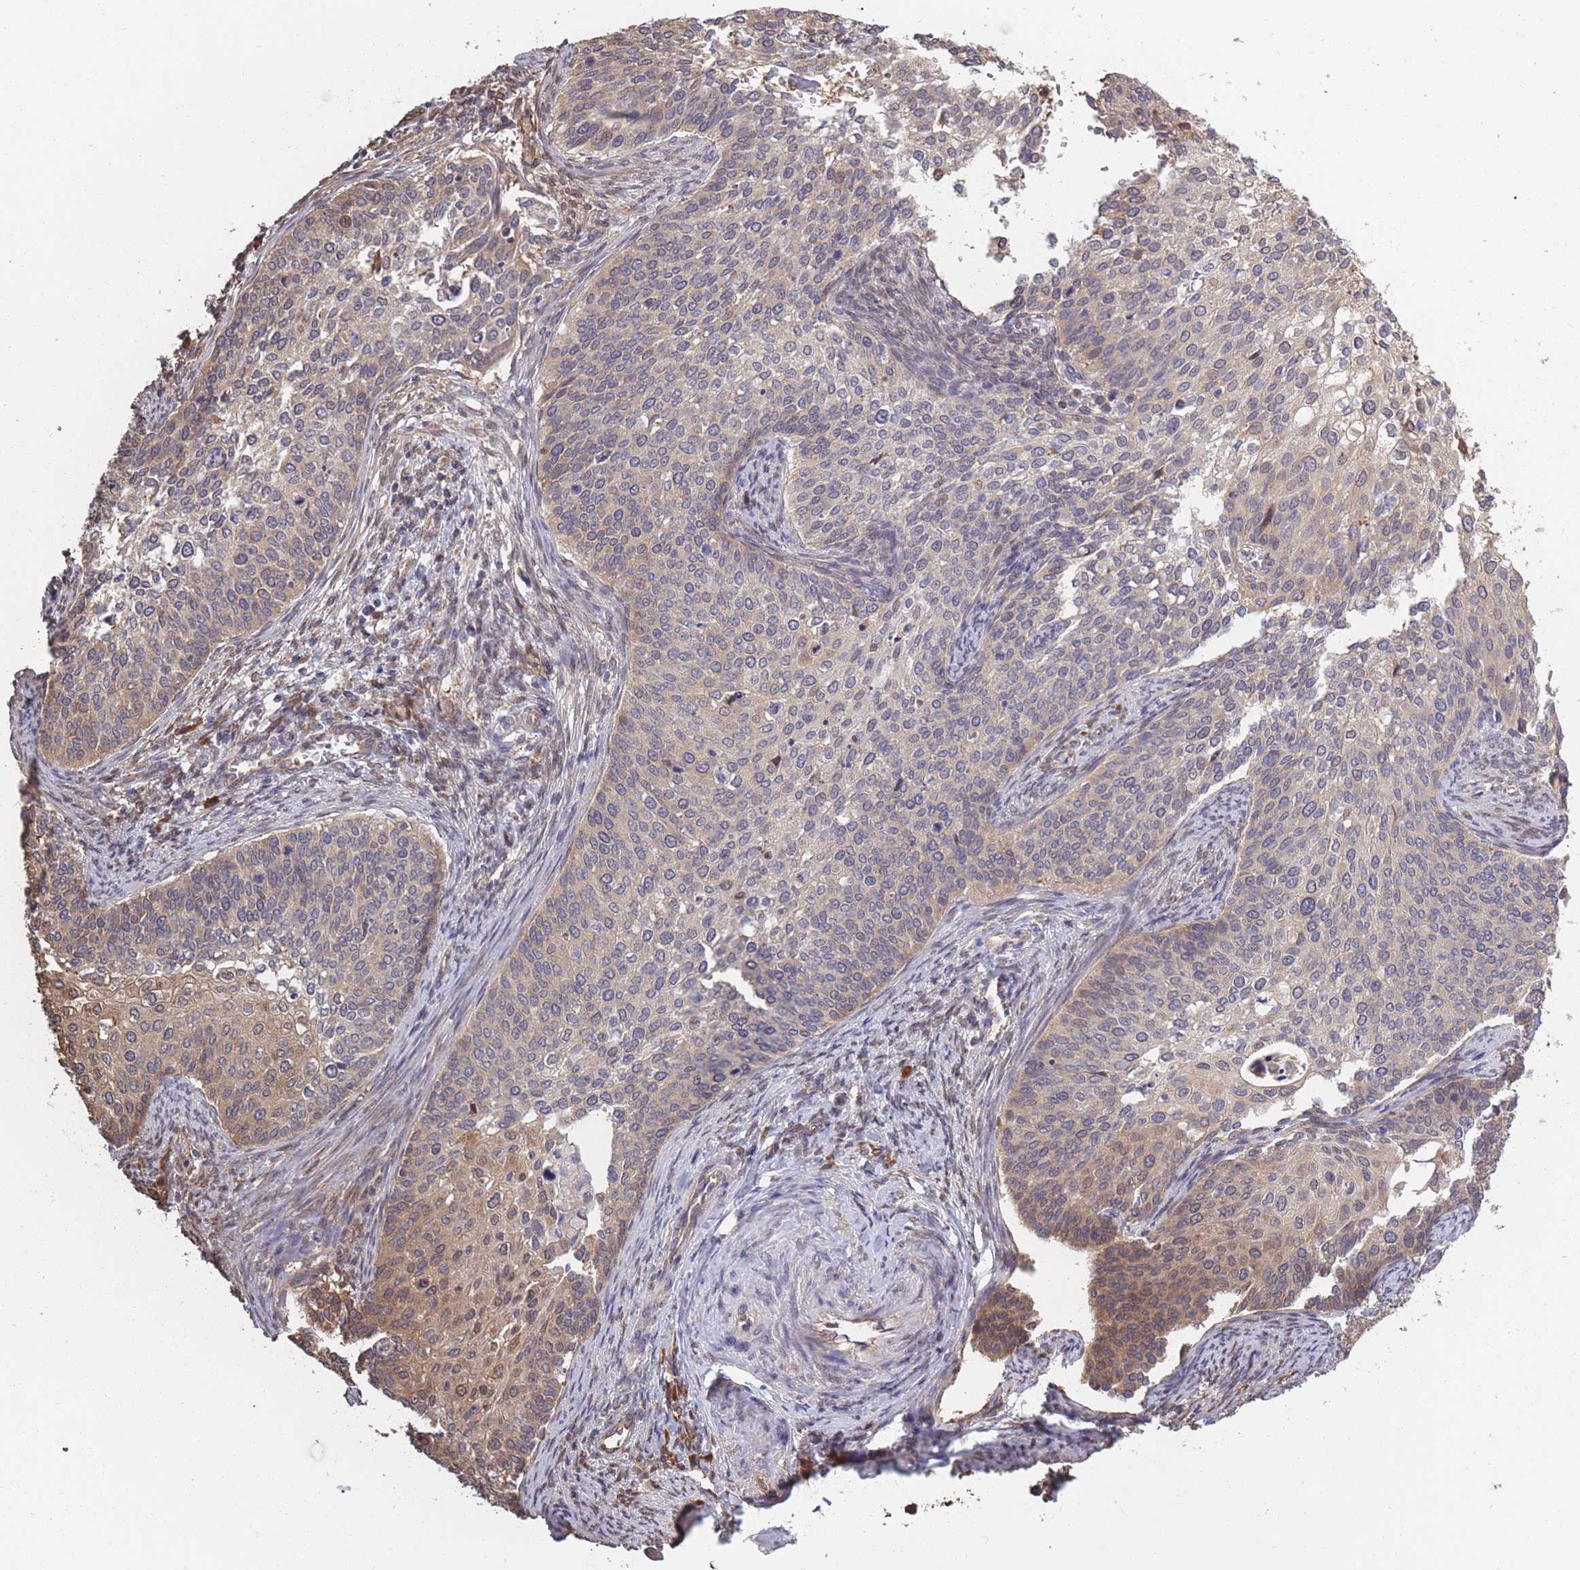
{"staining": {"intensity": "moderate", "quantity": "25%-75%", "location": "cytoplasmic/membranous"}, "tissue": "cervical cancer", "cell_type": "Tumor cells", "image_type": "cancer", "snomed": [{"axis": "morphology", "description": "Squamous cell carcinoma, NOS"}, {"axis": "topography", "description": "Cervix"}], "caption": "This image demonstrates IHC staining of human cervical cancer (squamous cell carcinoma), with medium moderate cytoplasmic/membranous staining in approximately 25%-75% of tumor cells.", "gene": "ARL13B", "patient": {"sex": "female", "age": 44}}